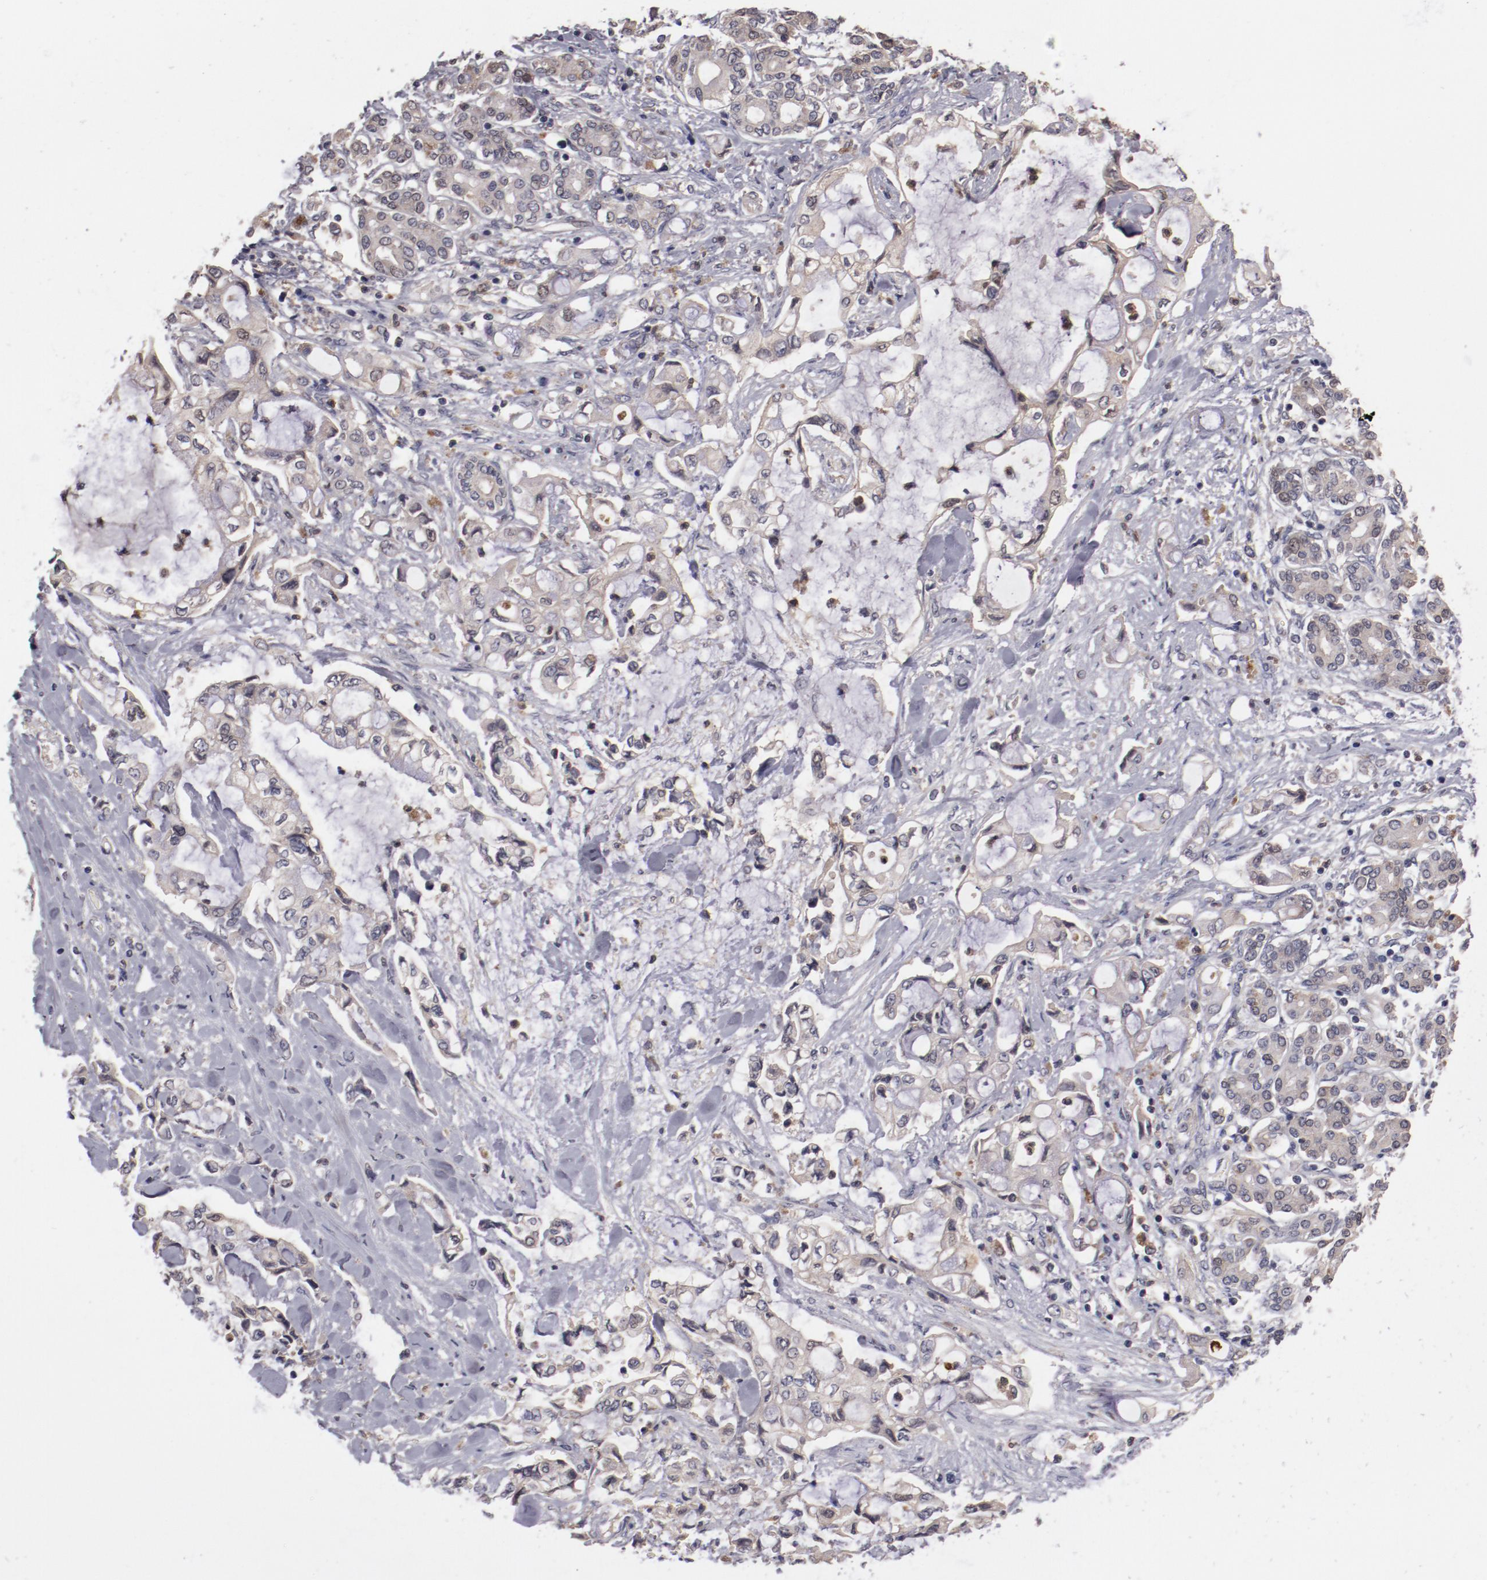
{"staining": {"intensity": "moderate", "quantity": "<25%", "location": "cytoplasmic/membranous"}, "tissue": "pancreatic cancer", "cell_type": "Tumor cells", "image_type": "cancer", "snomed": [{"axis": "morphology", "description": "Adenocarcinoma, NOS"}, {"axis": "topography", "description": "Pancreas"}], "caption": "Pancreatic adenocarcinoma was stained to show a protein in brown. There is low levels of moderate cytoplasmic/membranous expression in about <25% of tumor cells.", "gene": "CP", "patient": {"sex": "female", "age": 70}}